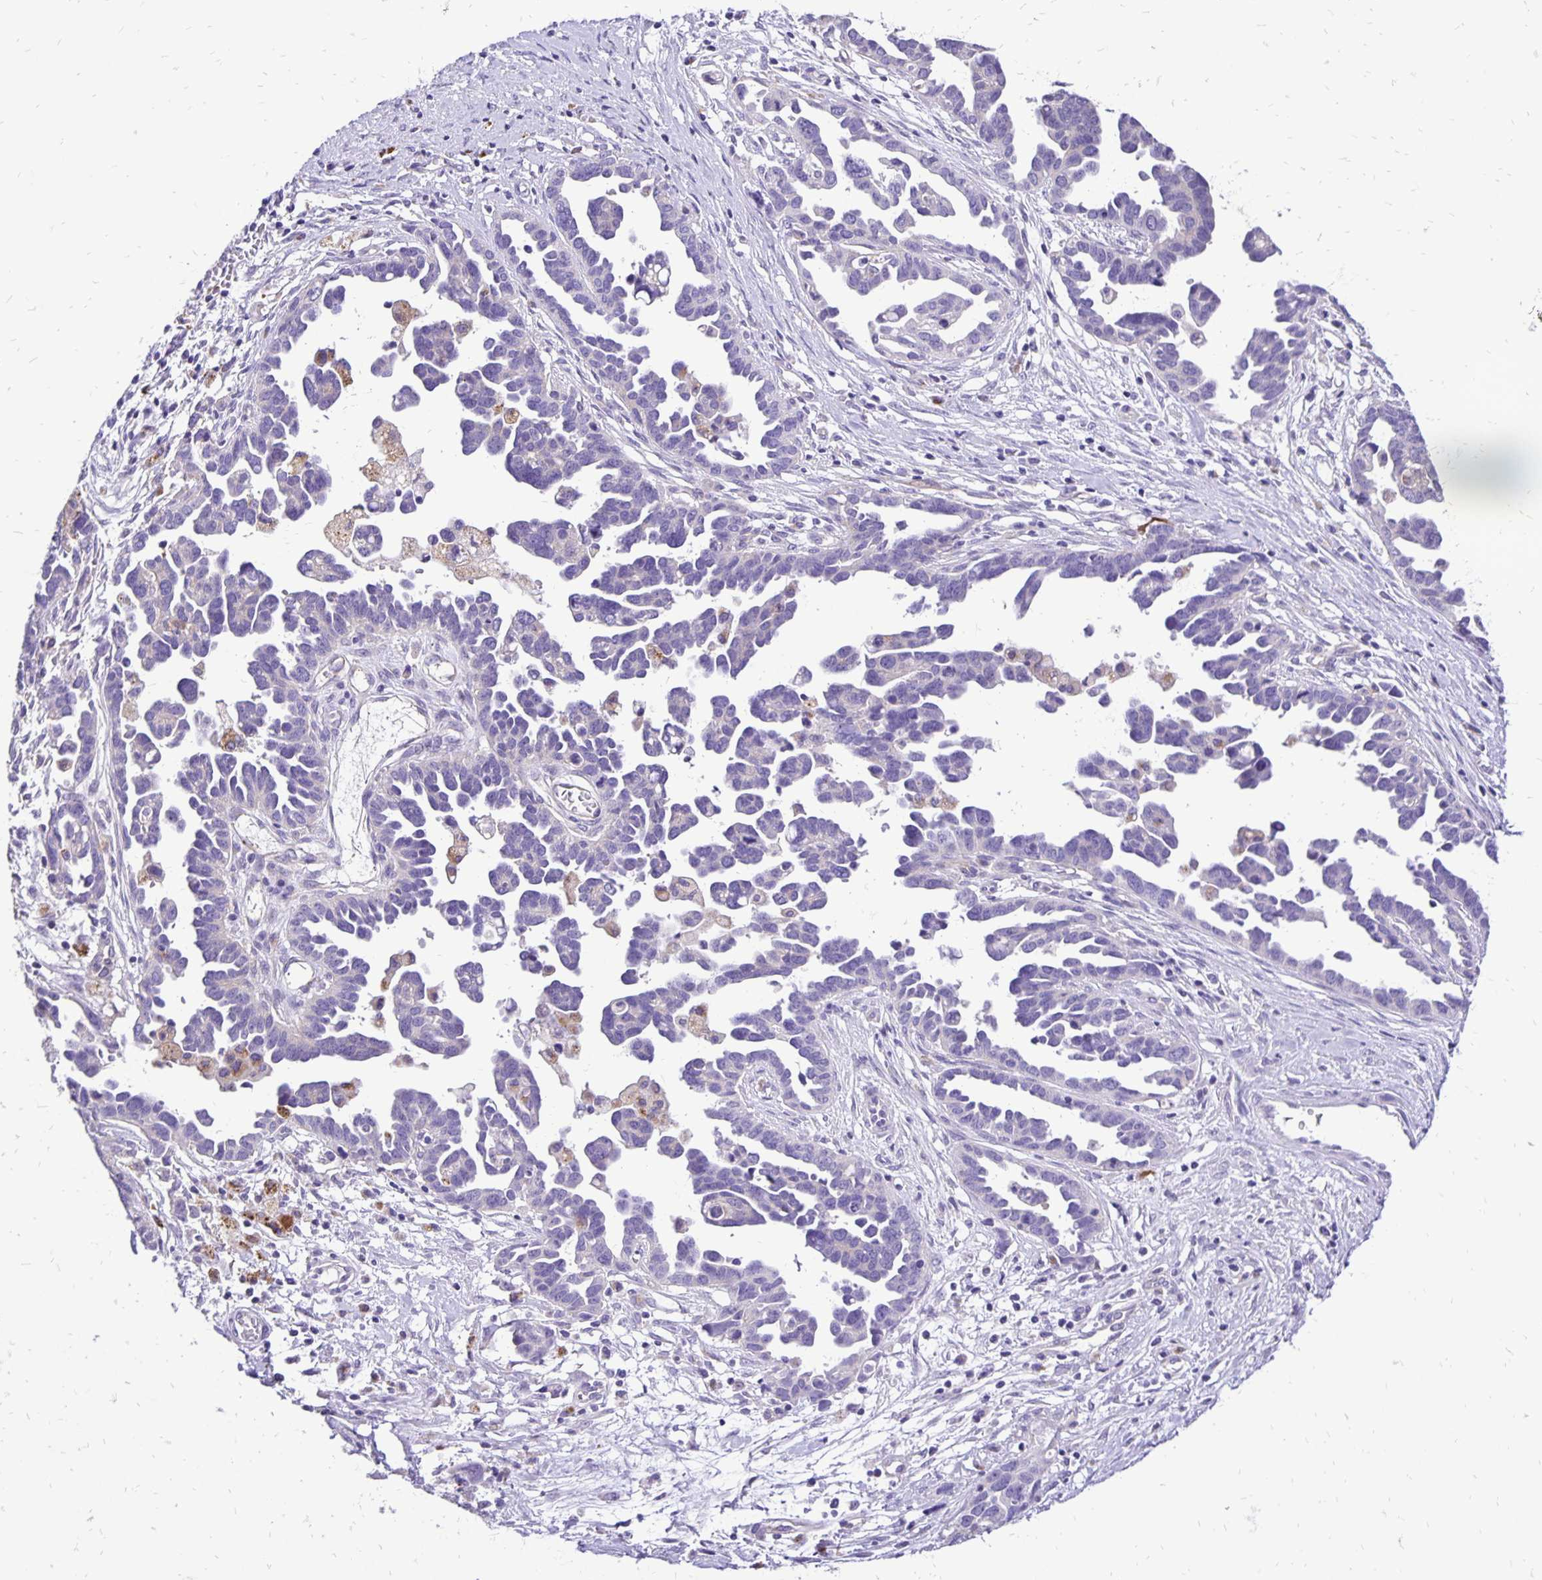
{"staining": {"intensity": "negative", "quantity": "none", "location": "none"}, "tissue": "ovarian cancer", "cell_type": "Tumor cells", "image_type": "cancer", "snomed": [{"axis": "morphology", "description": "Cystadenocarcinoma, serous, NOS"}, {"axis": "topography", "description": "Ovary"}], "caption": "Immunohistochemical staining of human ovarian serous cystadenocarcinoma displays no significant expression in tumor cells.", "gene": "EIF5A", "patient": {"sex": "female", "age": 54}}